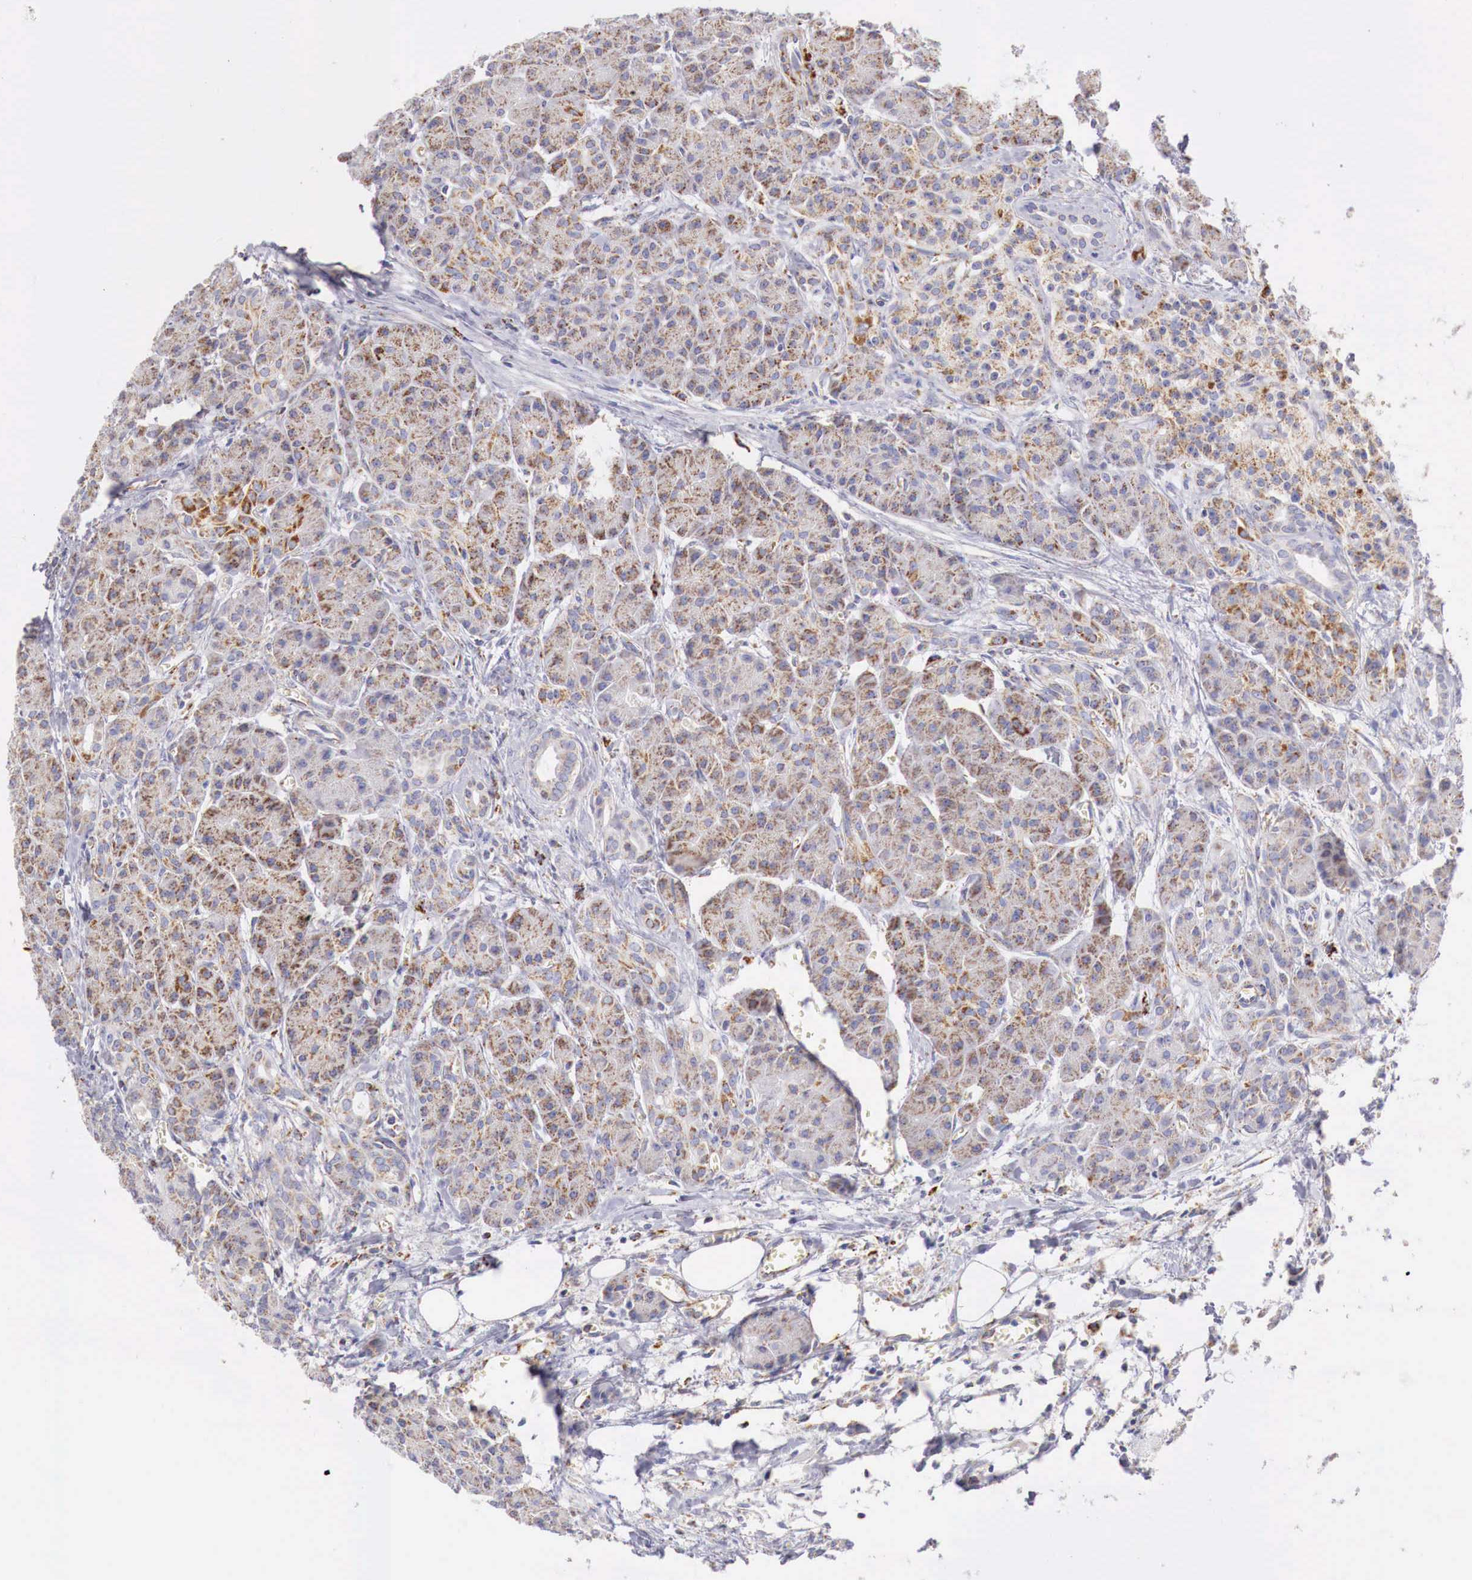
{"staining": {"intensity": "moderate", "quantity": ">75%", "location": "cytoplasmic/membranous"}, "tissue": "pancreas", "cell_type": "Exocrine glandular cells", "image_type": "normal", "snomed": [{"axis": "morphology", "description": "Normal tissue, NOS"}, {"axis": "topography", "description": "Pancreas"}], "caption": "Unremarkable pancreas was stained to show a protein in brown. There is medium levels of moderate cytoplasmic/membranous positivity in about >75% of exocrine glandular cells.", "gene": "IDH3G", "patient": {"sex": "male", "age": 73}}